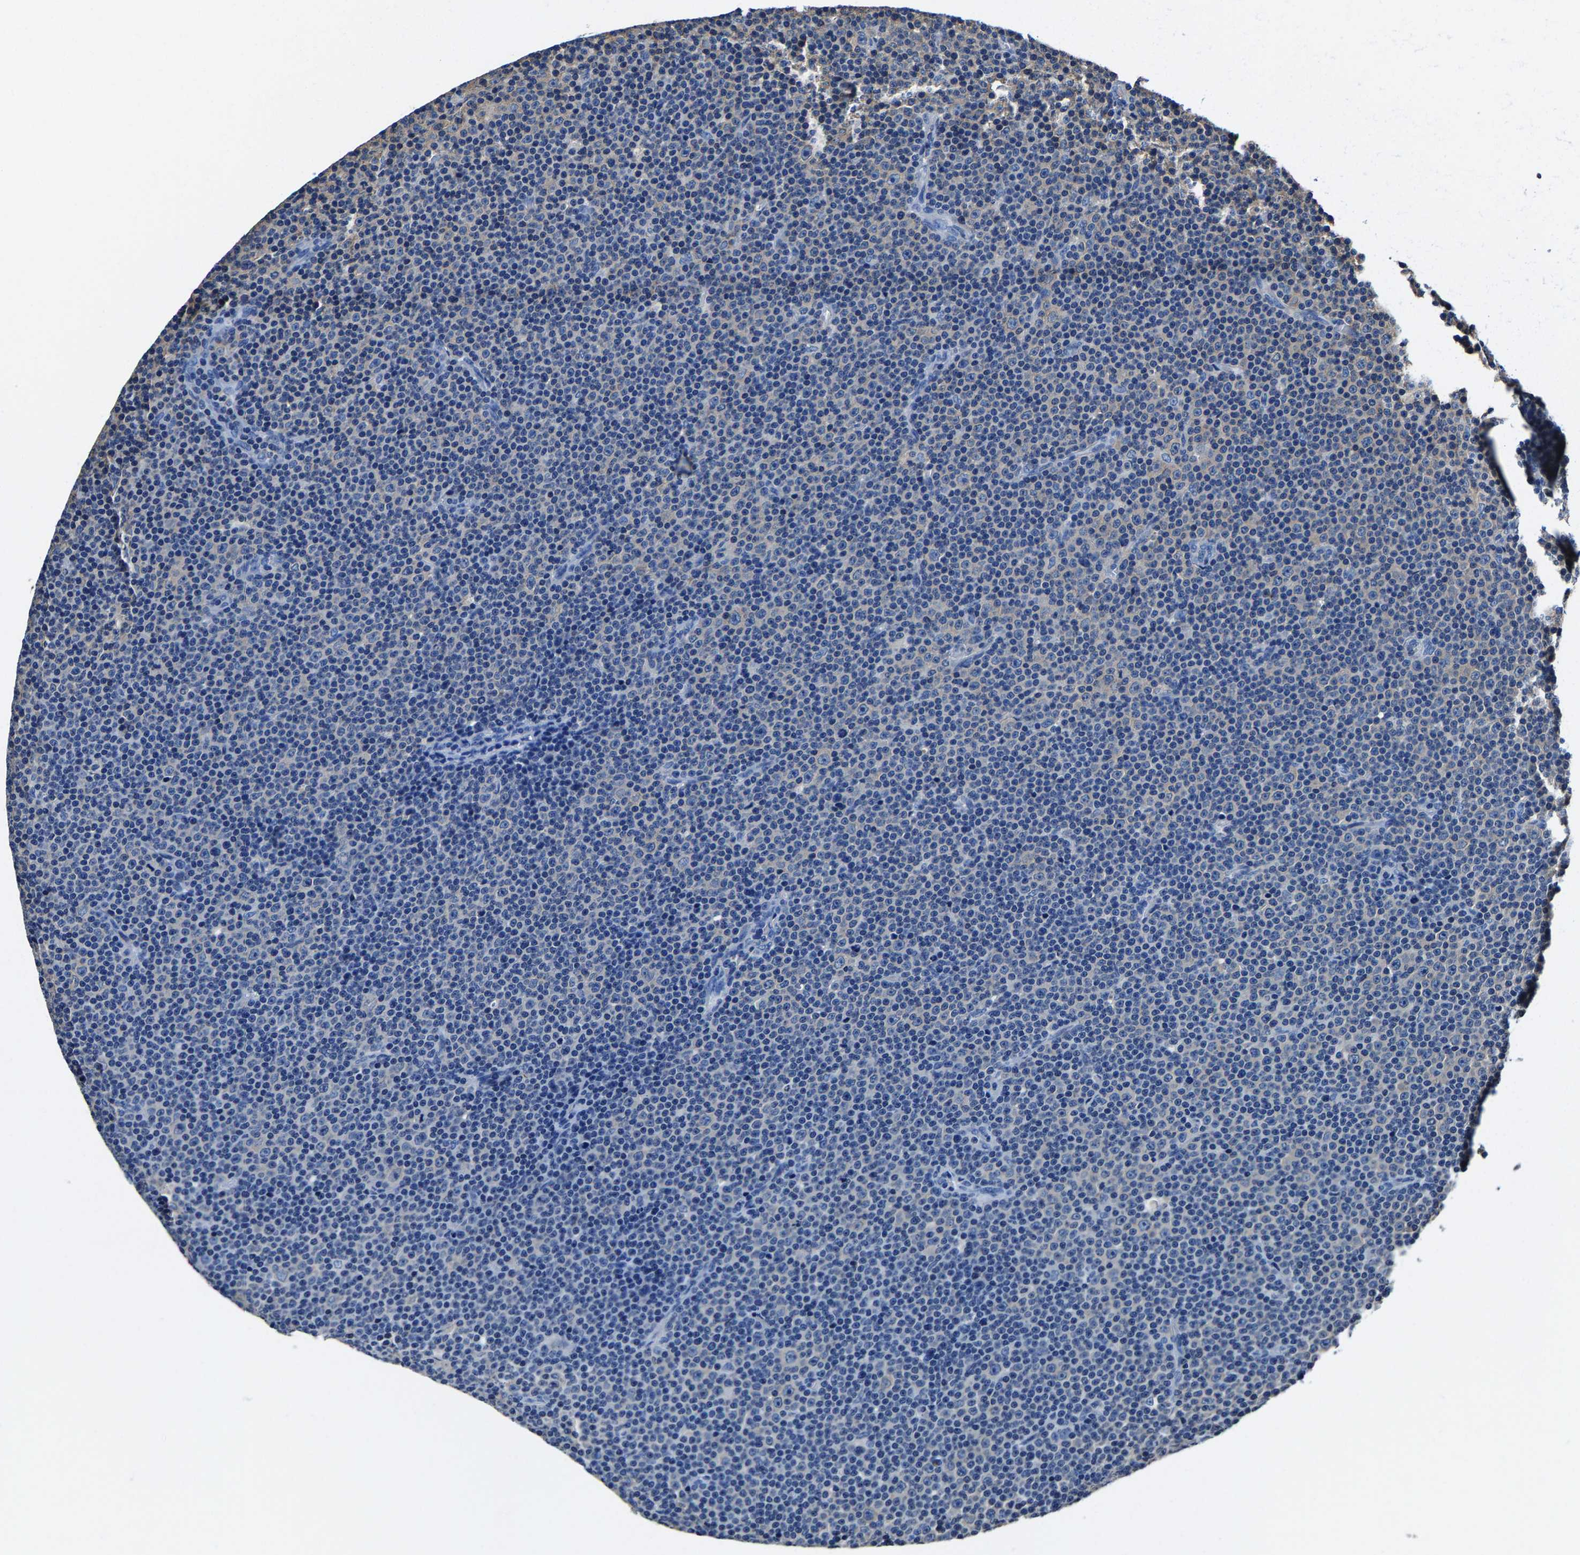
{"staining": {"intensity": "negative", "quantity": "none", "location": "none"}, "tissue": "lymphoma", "cell_type": "Tumor cells", "image_type": "cancer", "snomed": [{"axis": "morphology", "description": "Malignant lymphoma, non-Hodgkin's type, Low grade"}, {"axis": "topography", "description": "Lymph node"}], "caption": "The micrograph demonstrates no staining of tumor cells in malignant lymphoma, non-Hodgkin's type (low-grade).", "gene": "ALDOB", "patient": {"sex": "female", "age": 67}}